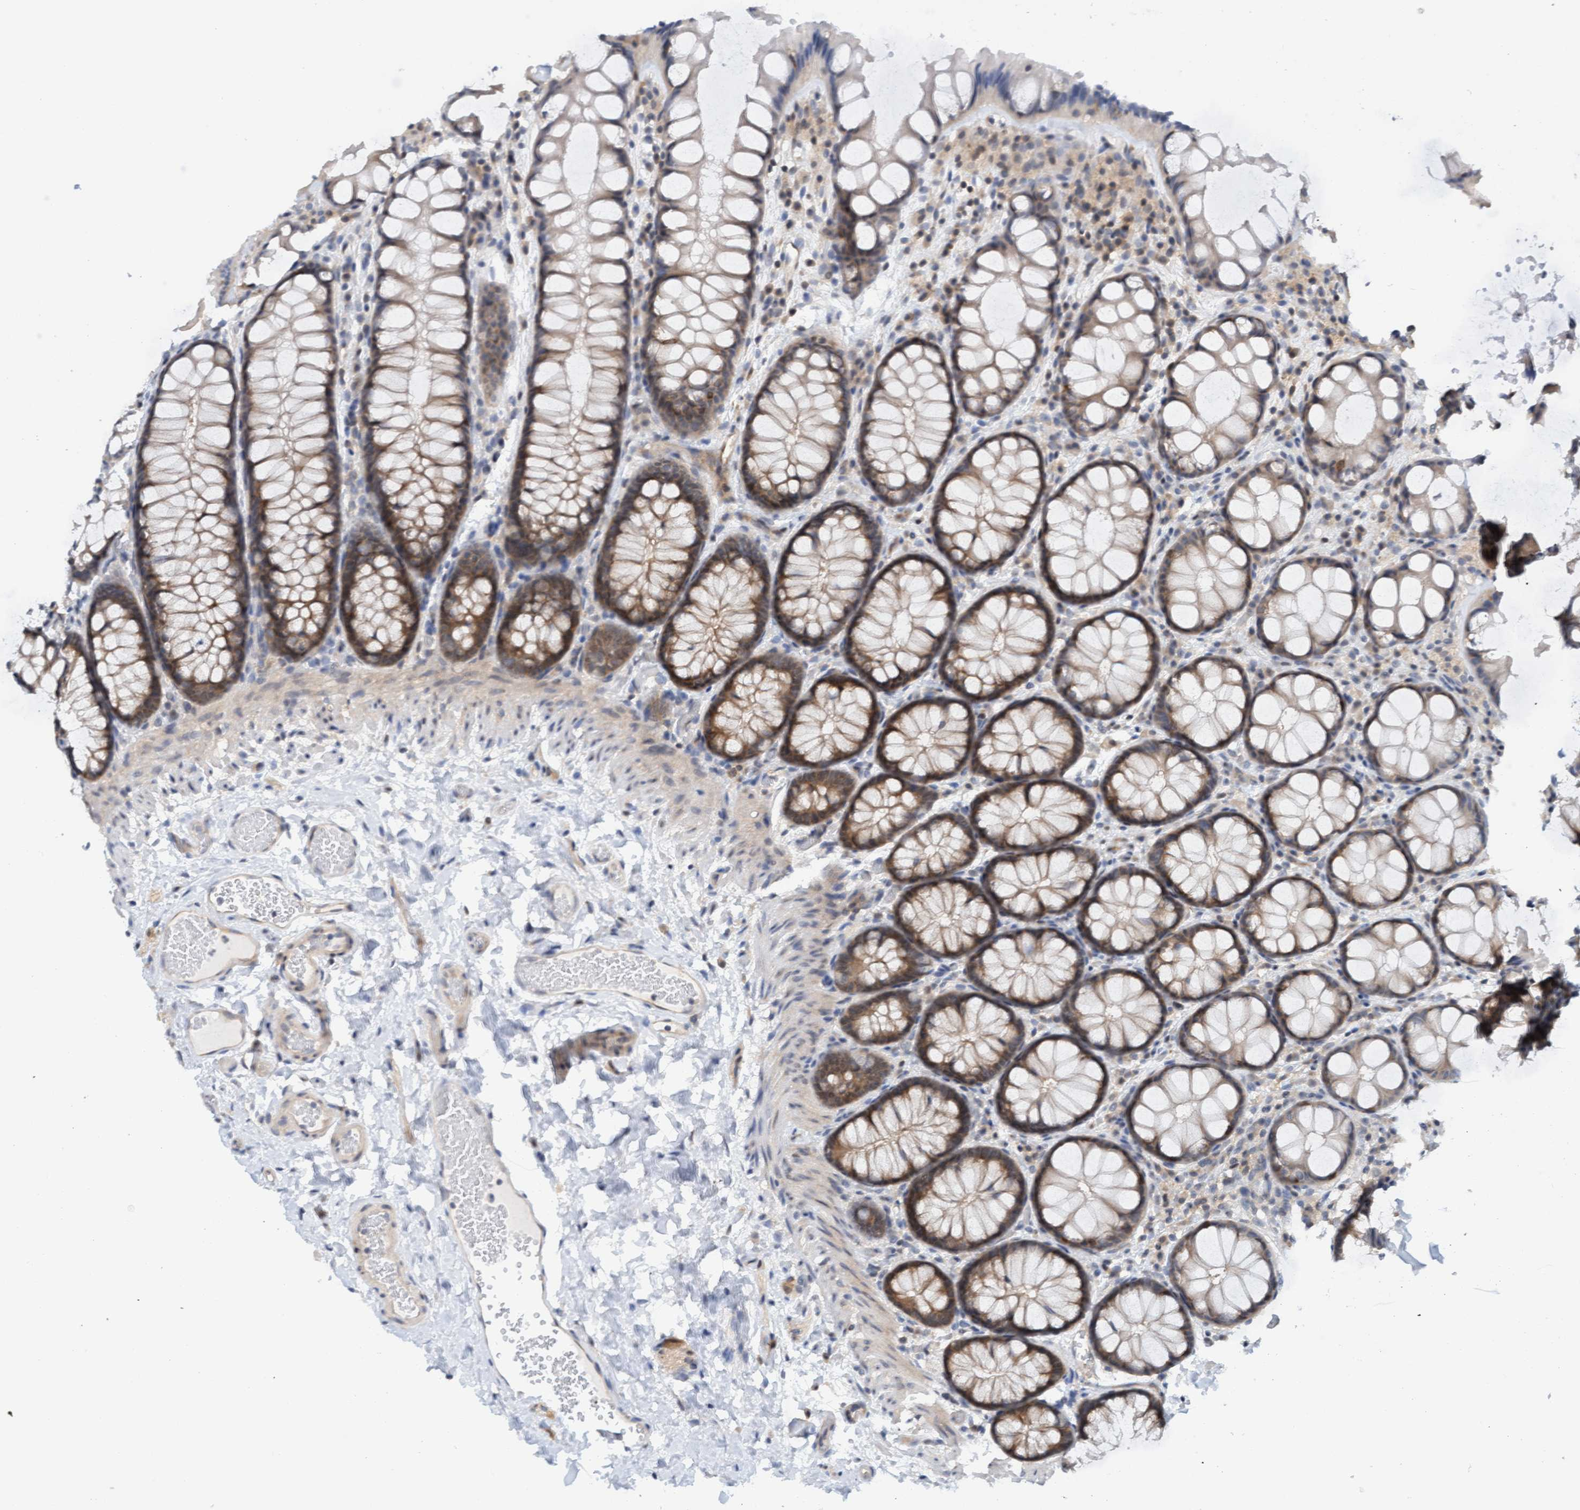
{"staining": {"intensity": "negative", "quantity": "none", "location": "none"}, "tissue": "colon", "cell_type": "Endothelial cells", "image_type": "normal", "snomed": [{"axis": "morphology", "description": "Normal tissue, NOS"}, {"axis": "topography", "description": "Colon"}], "caption": "Protein analysis of normal colon demonstrates no significant positivity in endothelial cells. (DAB (3,3'-diaminobenzidine) immunohistochemistry (IHC) with hematoxylin counter stain).", "gene": "AMZ2", "patient": {"sex": "male", "age": 47}}